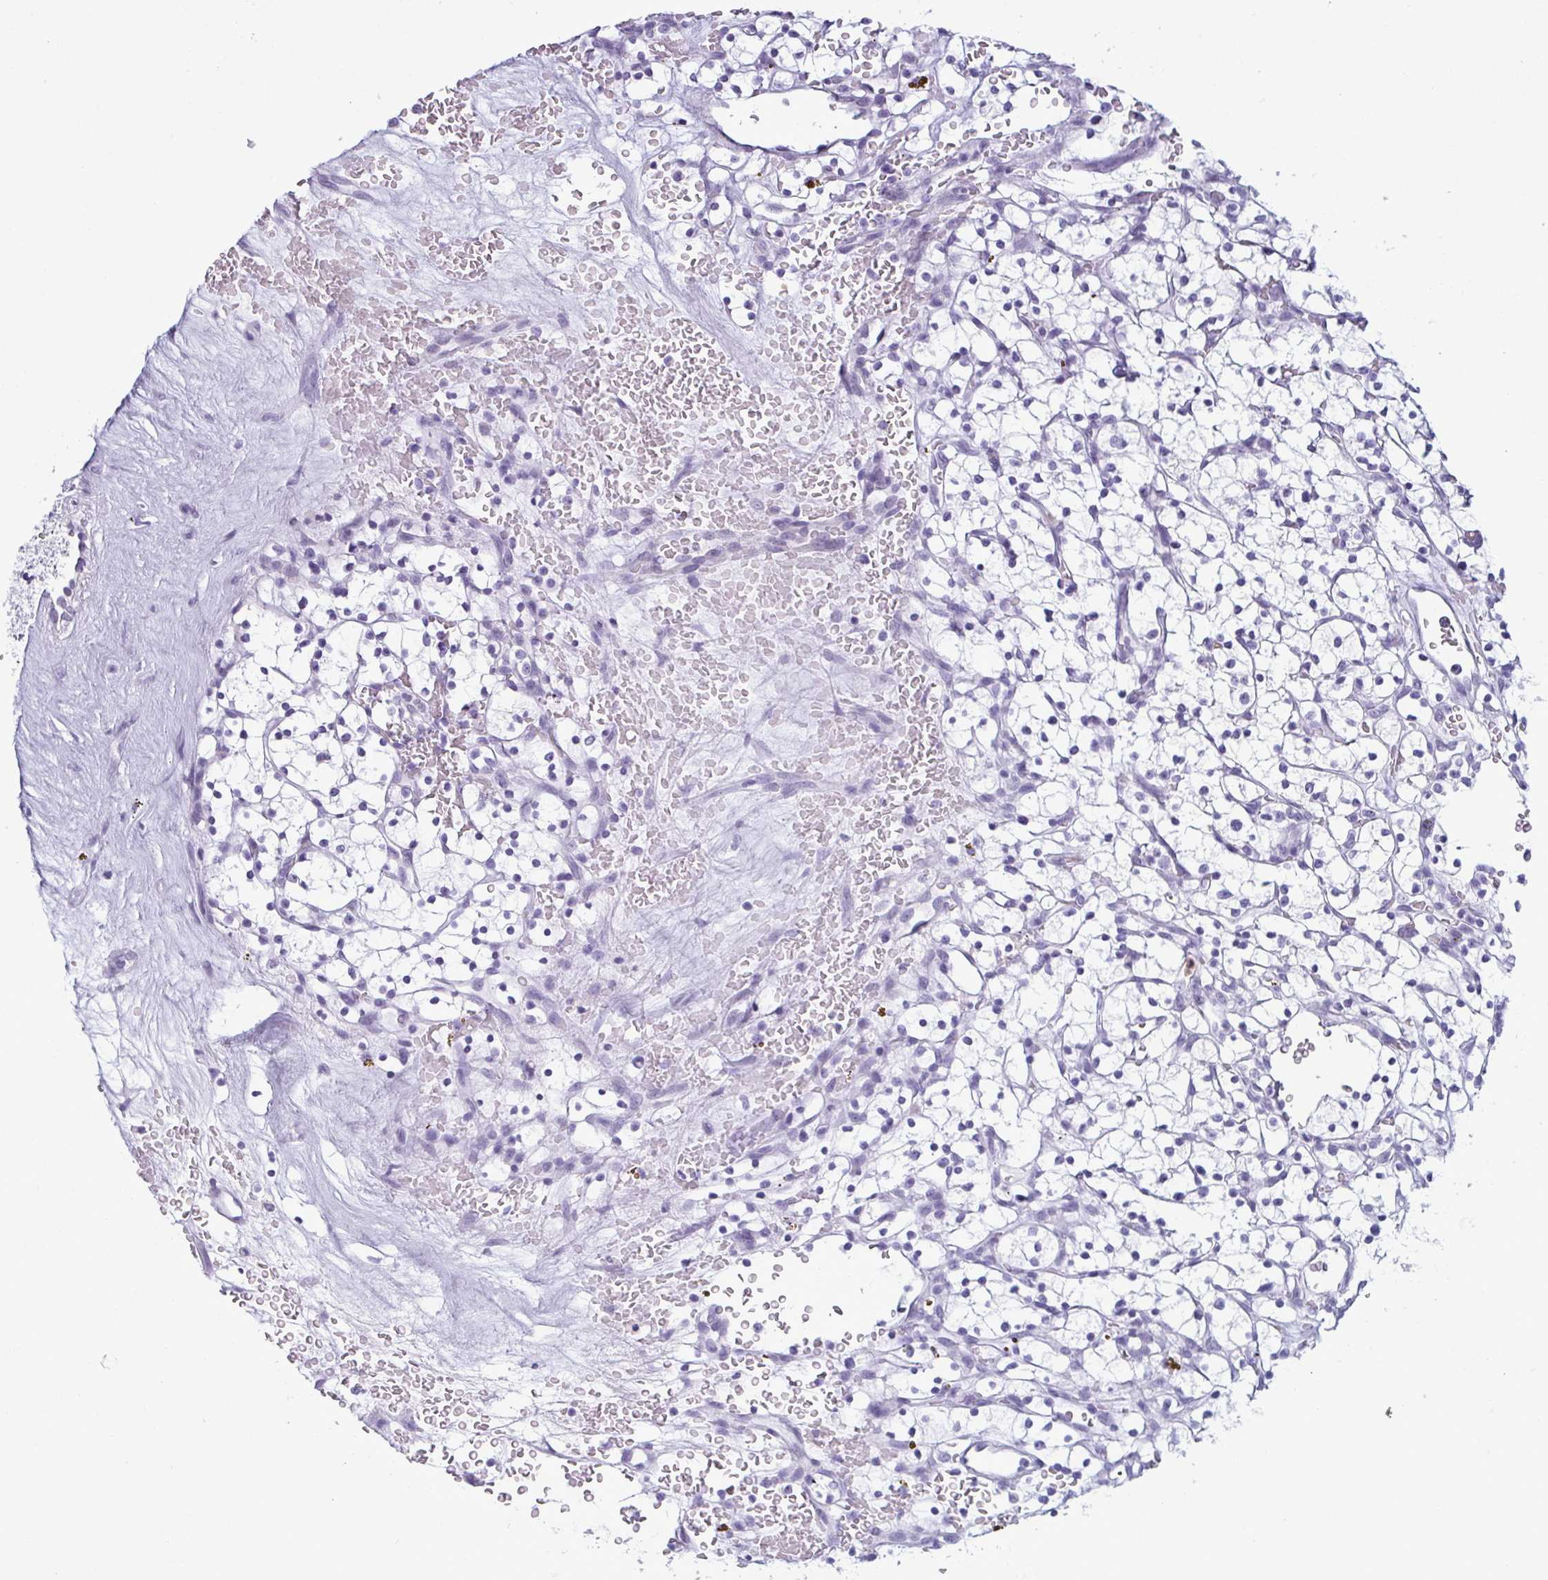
{"staining": {"intensity": "negative", "quantity": "none", "location": "none"}, "tissue": "renal cancer", "cell_type": "Tumor cells", "image_type": "cancer", "snomed": [{"axis": "morphology", "description": "Adenocarcinoma, NOS"}, {"axis": "topography", "description": "Kidney"}], "caption": "This is an immunohistochemistry image of renal cancer. There is no staining in tumor cells.", "gene": "CDA", "patient": {"sex": "female", "age": 64}}